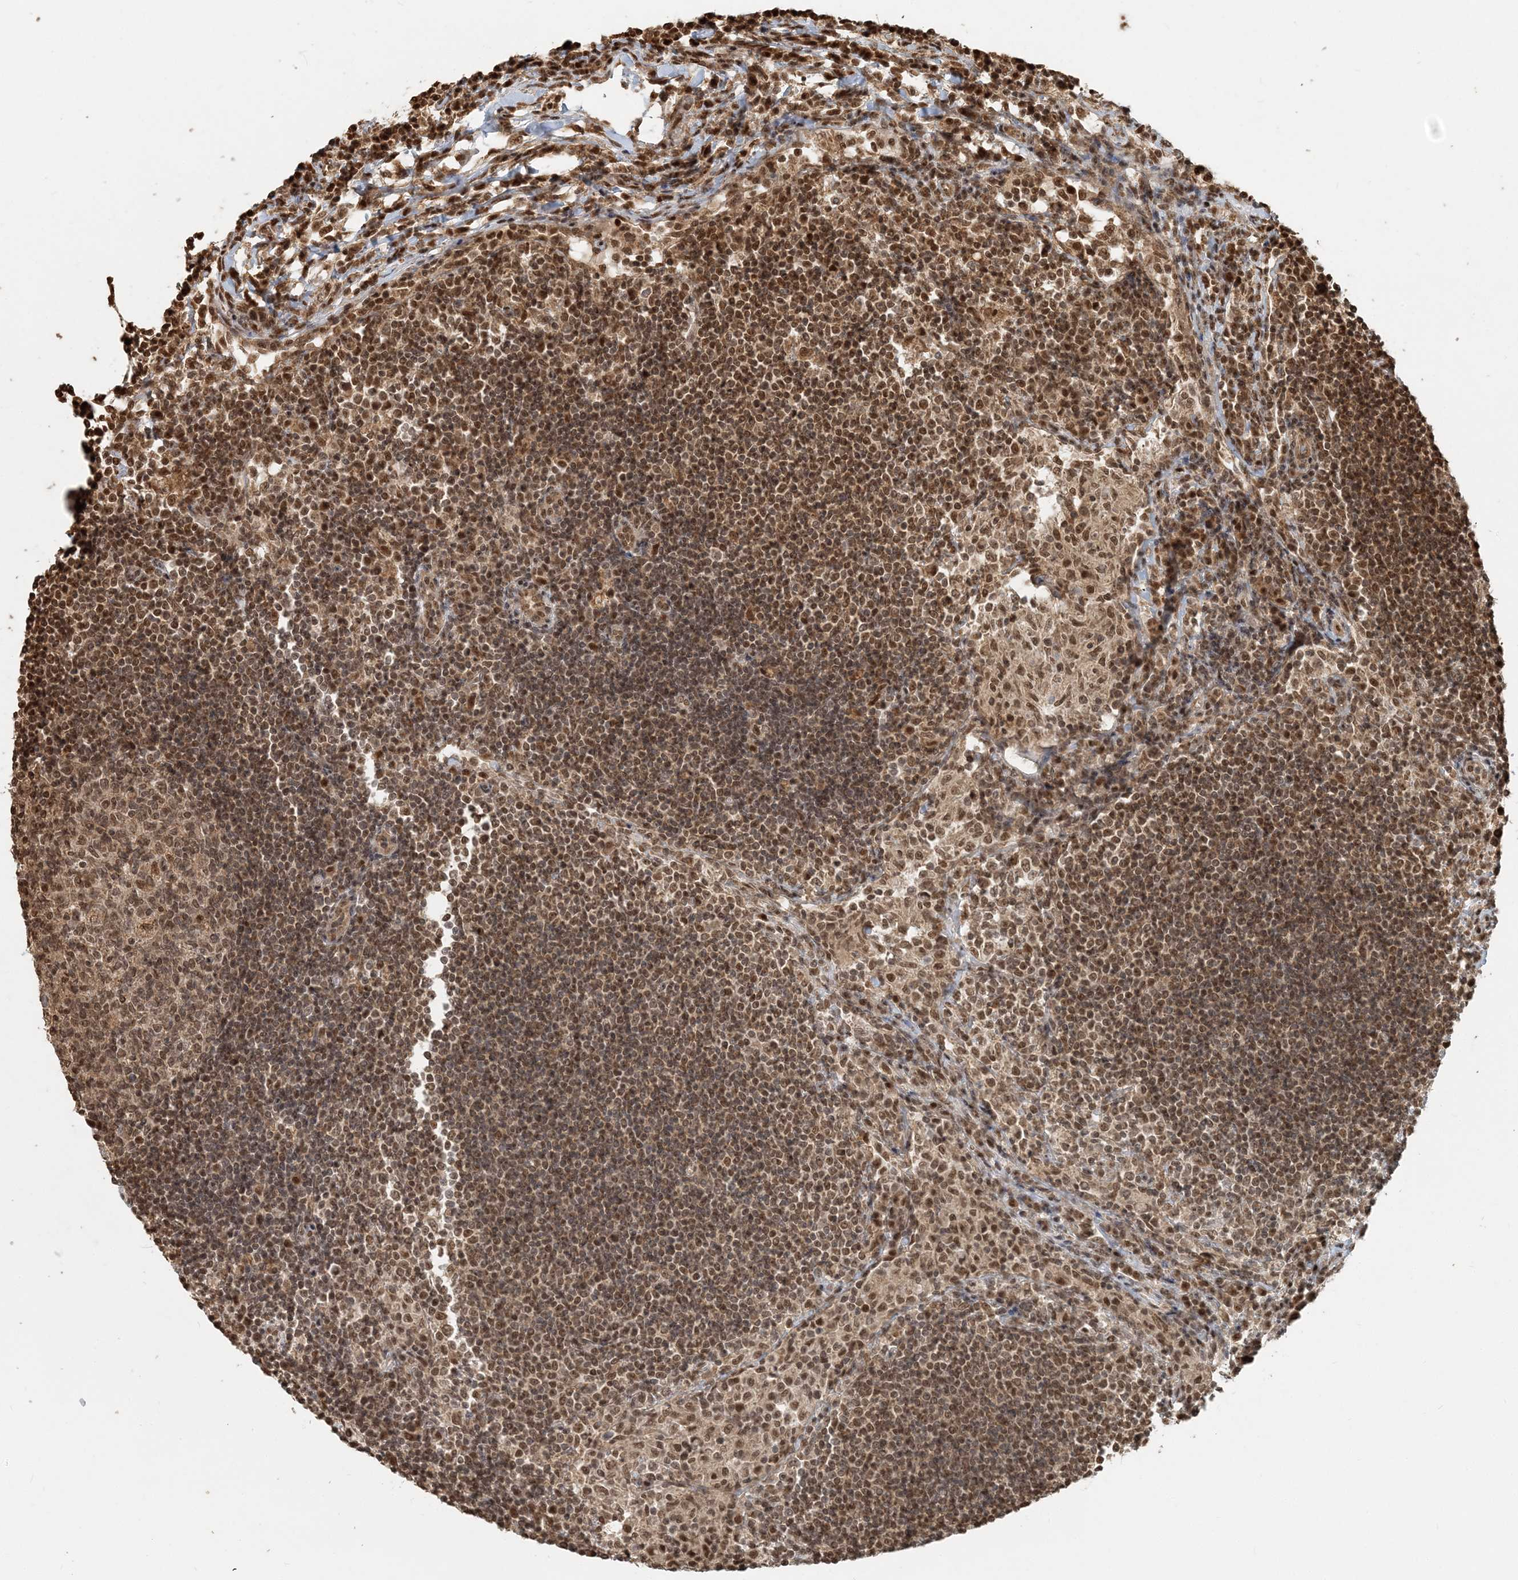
{"staining": {"intensity": "moderate", "quantity": ">75%", "location": "nuclear"}, "tissue": "lymph node", "cell_type": "Germinal center cells", "image_type": "normal", "snomed": [{"axis": "morphology", "description": "Normal tissue, NOS"}, {"axis": "topography", "description": "Lymph node"}], "caption": "Immunohistochemical staining of unremarkable human lymph node exhibits >75% levels of moderate nuclear protein expression in approximately >75% of germinal center cells. (brown staining indicates protein expression, while blue staining denotes nuclei).", "gene": "ARHGAP35", "patient": {"sex": "female", "age": 53}}